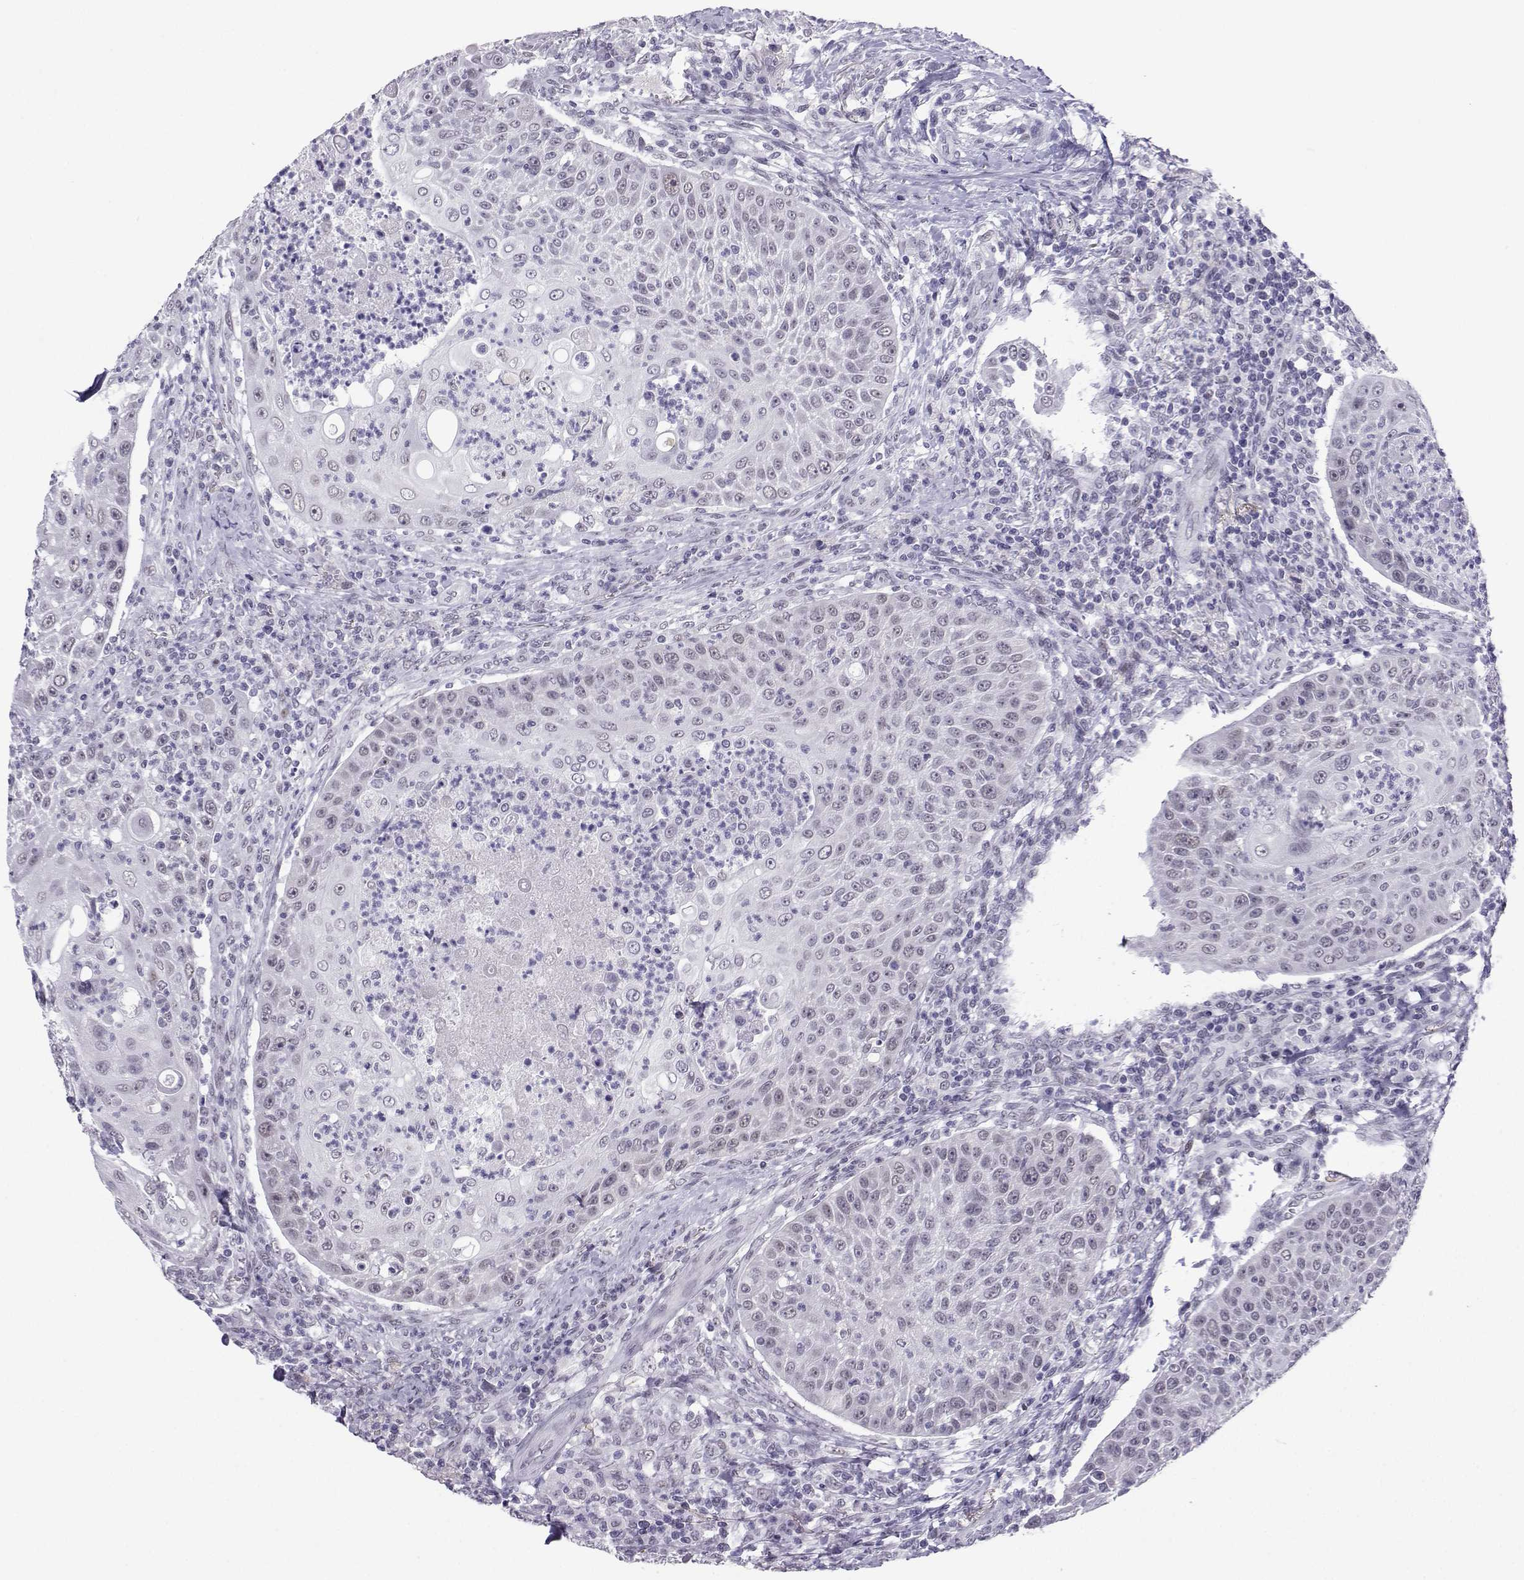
{"staining": {"intensity": "negative", "quantity": "none", "location": "none"}, "tissue": "head and neck cancer", "cell_type": "Tumor cells", "image_type": "cancer", "snomed": [{"axis": "morphology", "description": "Squamous cell carcinoma, NOS"}, {"axis": "topography", "description": "Head-Neck"}], "caption": "High power microscopy histopathology image of an IHC image of head and neck cancer, revealing no significant expression in tumor cells.", "gene": "LORICRIN", "patient": {"sex": "male", "age": 69}}